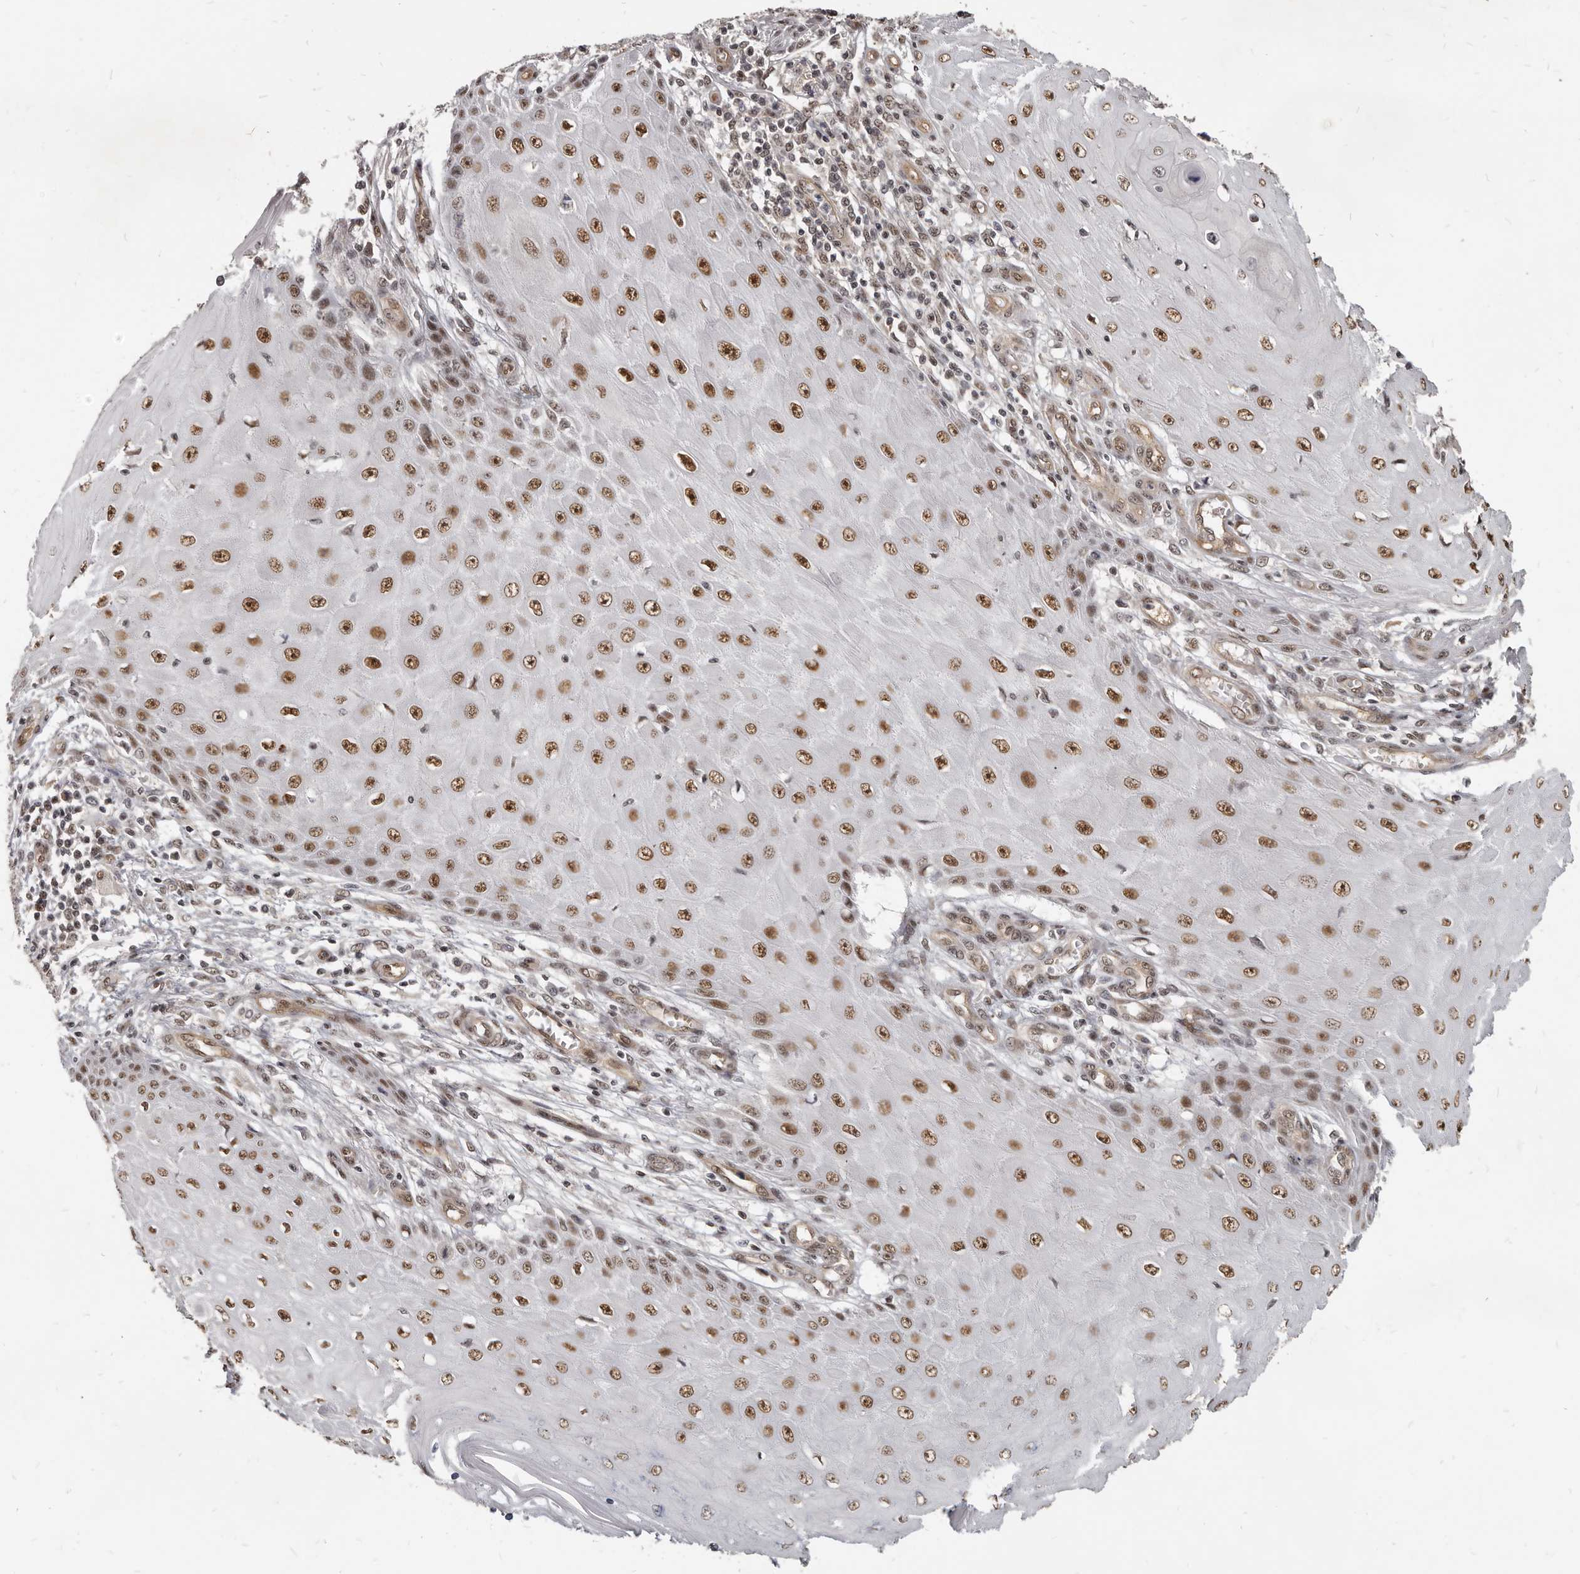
{"staining": {"intensity": "moderate", "quantity": ">75%", "location": "nuclear"}, "tissue": "skin cancer", "cell_type": "Tumor cells", "image_type": "cancer", "snomed": [{"axis": "morphology", "description": "Squamous cell carcinoma, NOS"}, {"axis": "topography", "description": "Skin"}], "caption": "Skin cancer (squamous cell carcinoma) was stained to show a protein in brown. There is medium levels of moderate nuclear staining in approximately >75% of tumor cells.", "gene": "ATF5", "patient": {"sex": "female", "age": 73}}